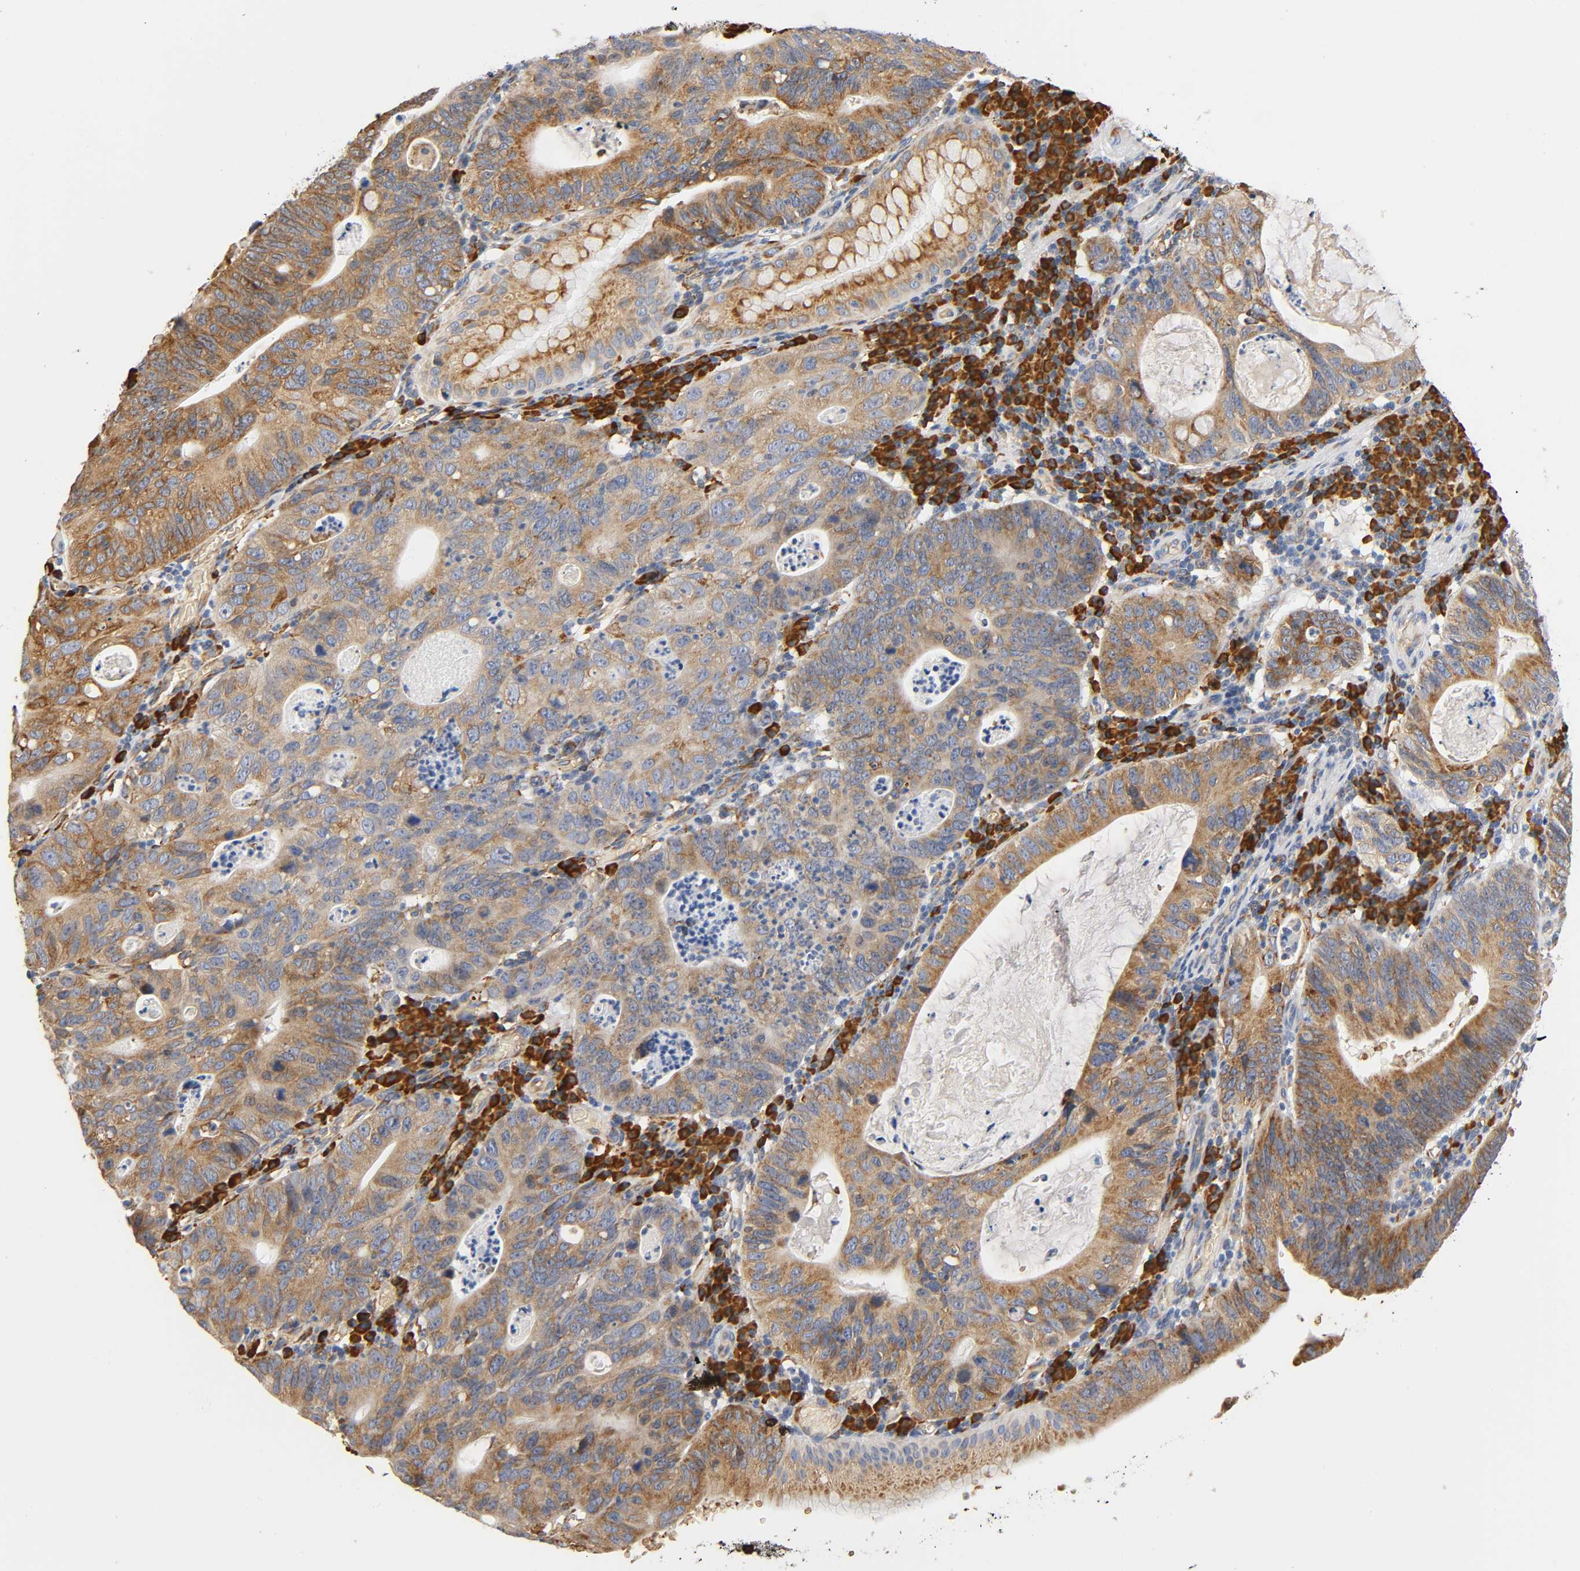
{"staining": {"intensity": "moderate", "quantity": ">75%", "location": "cytoplasmic/membranous"}, "tissue": "stomach cancer", "cell_type": "Tumor cells", "image_type": "cancer", "snomed": [{"axis": "morphology", "description": "Adenocarcinoma, NOS"}, {"axis": "topography", "description": "Stomach"}], "caption": "IHC histopathology image of neoplastic tissue: adenocarcinoma (stomach) stained using immunohistochemistry exhibits medium levels of moderate protein expression localized specifically in the cytoplasmic/membranous of tumor cells, appearing as a cytoplasmic/membranous brown color.", "gene": "UCKL1", "patient": {"sex": "male", "age": 59}}